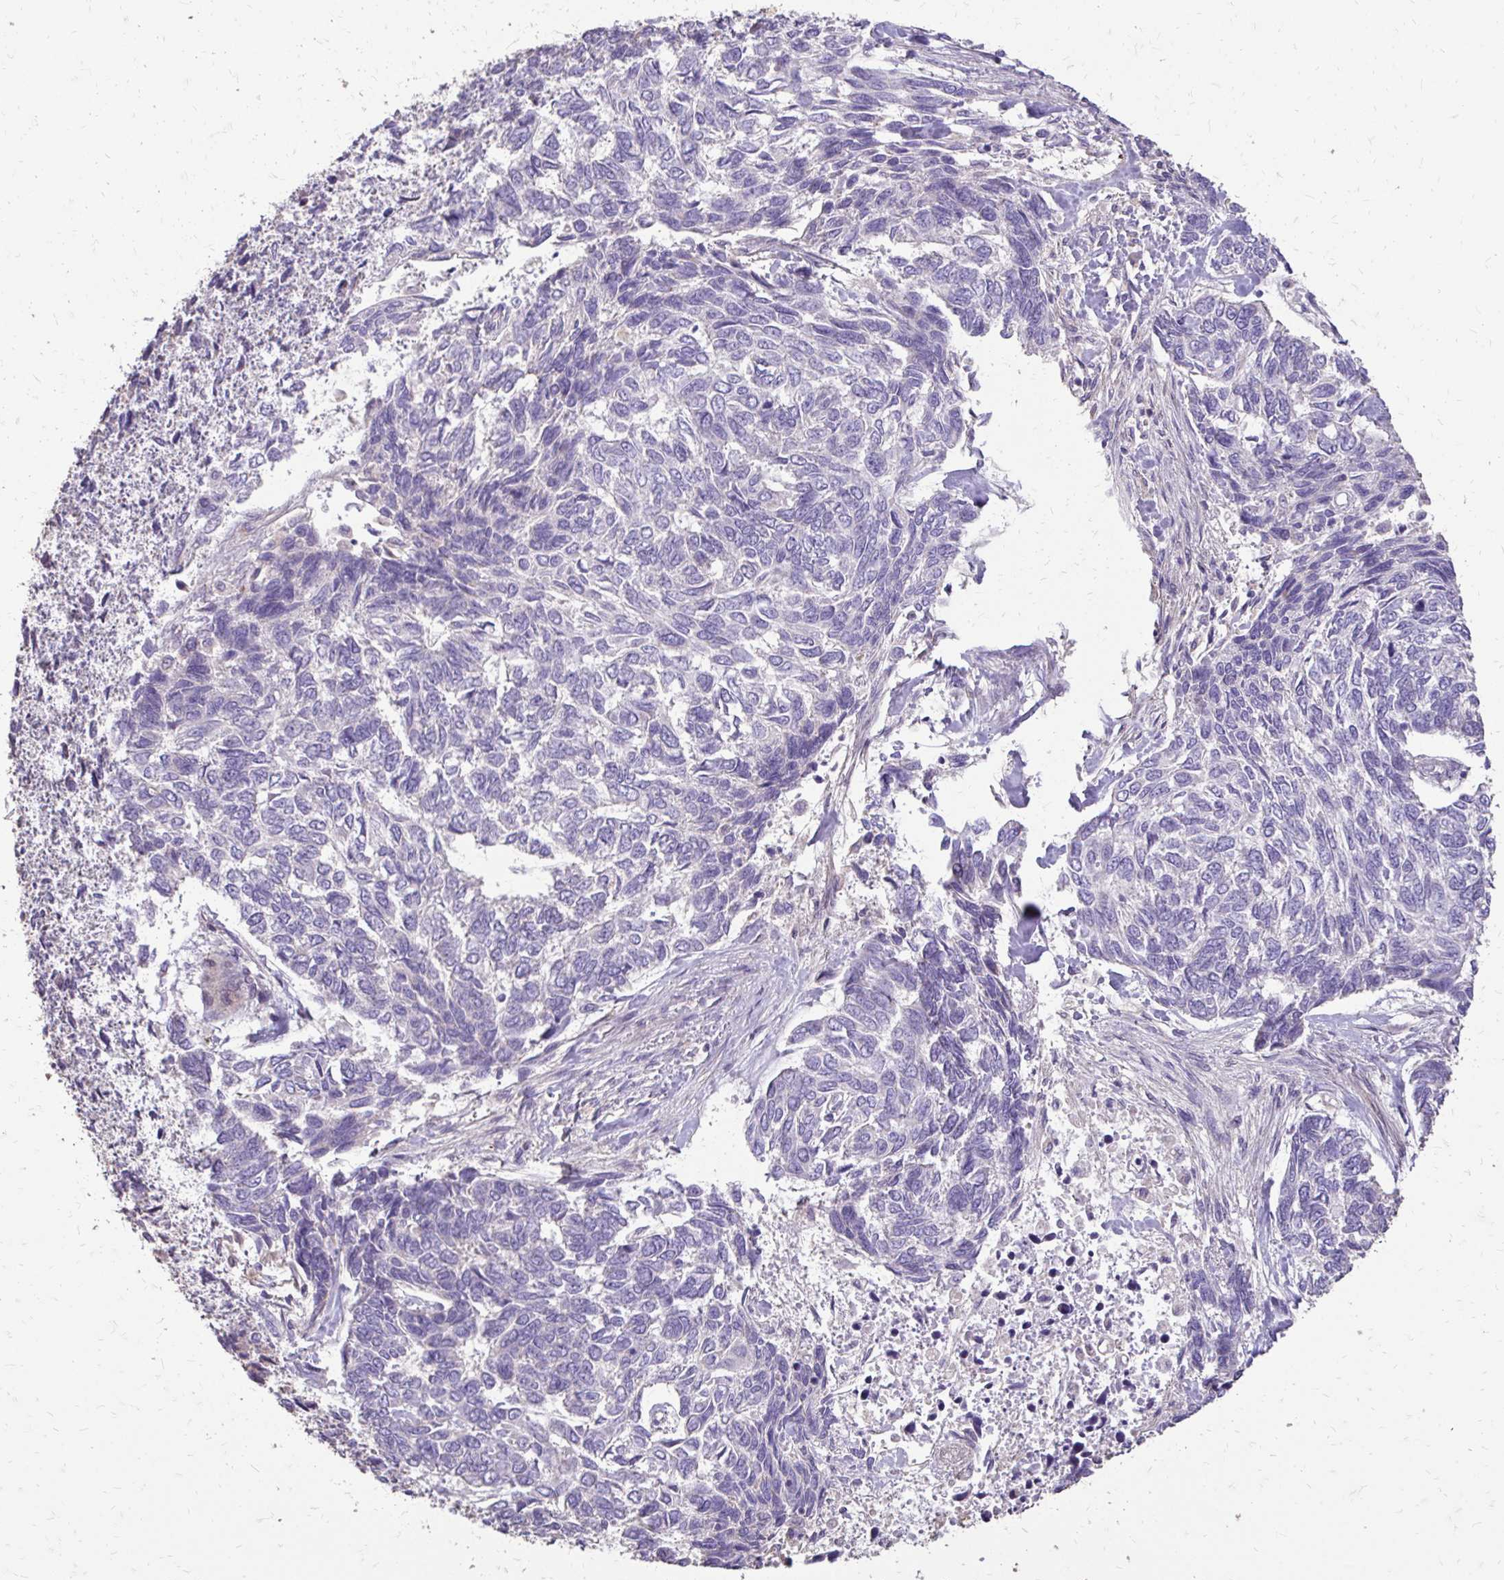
{"staining": {"intensity": "negative", "quantity": "none", "location": "none"}, "tissue": "skin cancer", "cell_type": "Tumor cells", "image_type": "cancer", "snomed": [{"axis": "morphology", "description": "Basal cell carcinoma"}, {"axis": "topography", "description": "Skin"}], "caption": "High power microscopy micrograph of an IHC photomicrograph of skin basal cell carcinoma, revealing no significant staining in tumor cells.", "gene": "MYORG", "patient": {"sex": "female", "age": 65}}